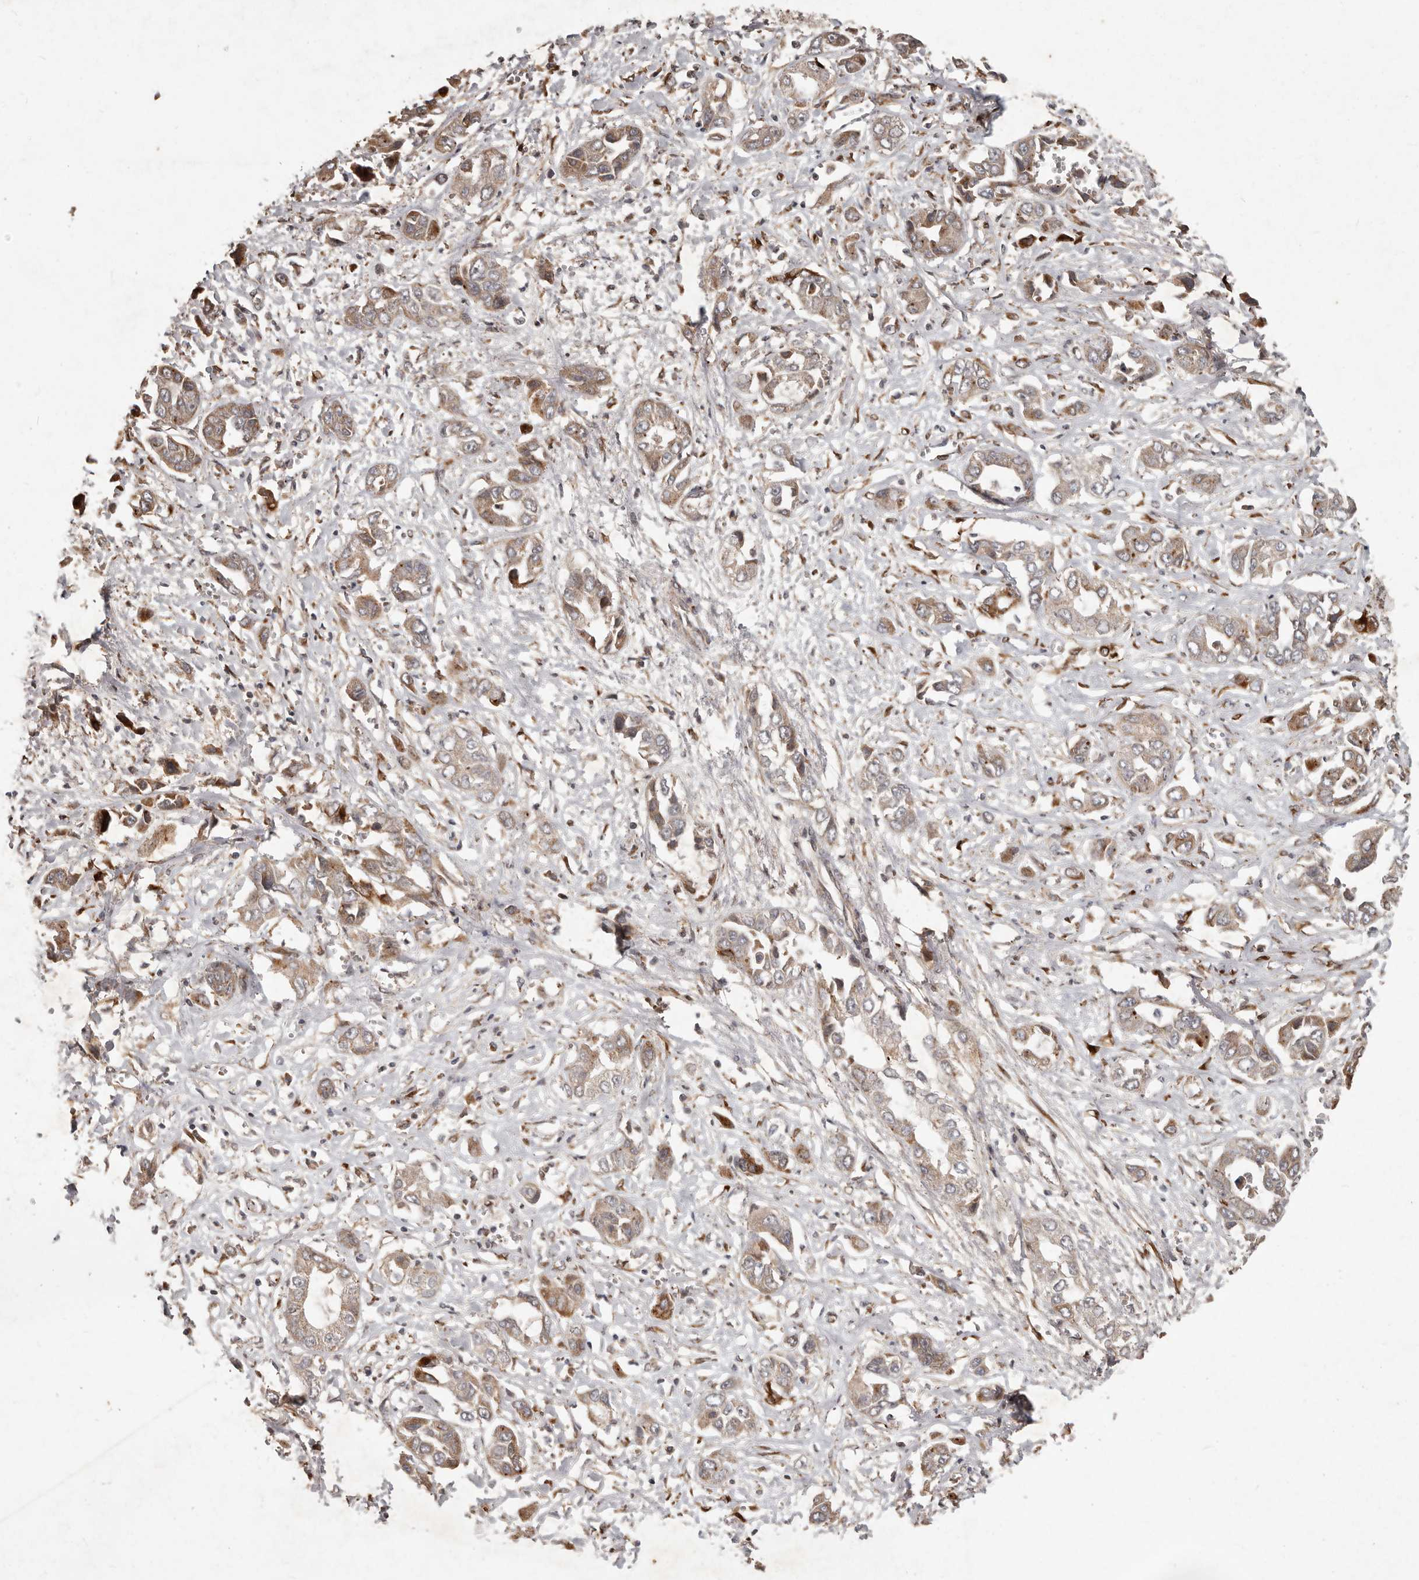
{"staining": {"intensity": "moderate", "quantity": ">75%", "location": "cytoplasmic/membranous"}, "tissue": "liver cancer", "cell_type": "Tumor cells", "image_type": "cancer", "snomed": [{"axis": "morphology", "description": "Cholangiocarcinoma"}, {"axis": "topography", "description": "Liver"}], "caption": "Immunohistochemistry of human liver cancer (cholangiocarcinoma) demonstrates medium levels of moderate cytoplasmic/membranous positivity in about >75% of tumor cells.", "gene": "PLOD2", "patient": {"sex": "female", "age": 52}}